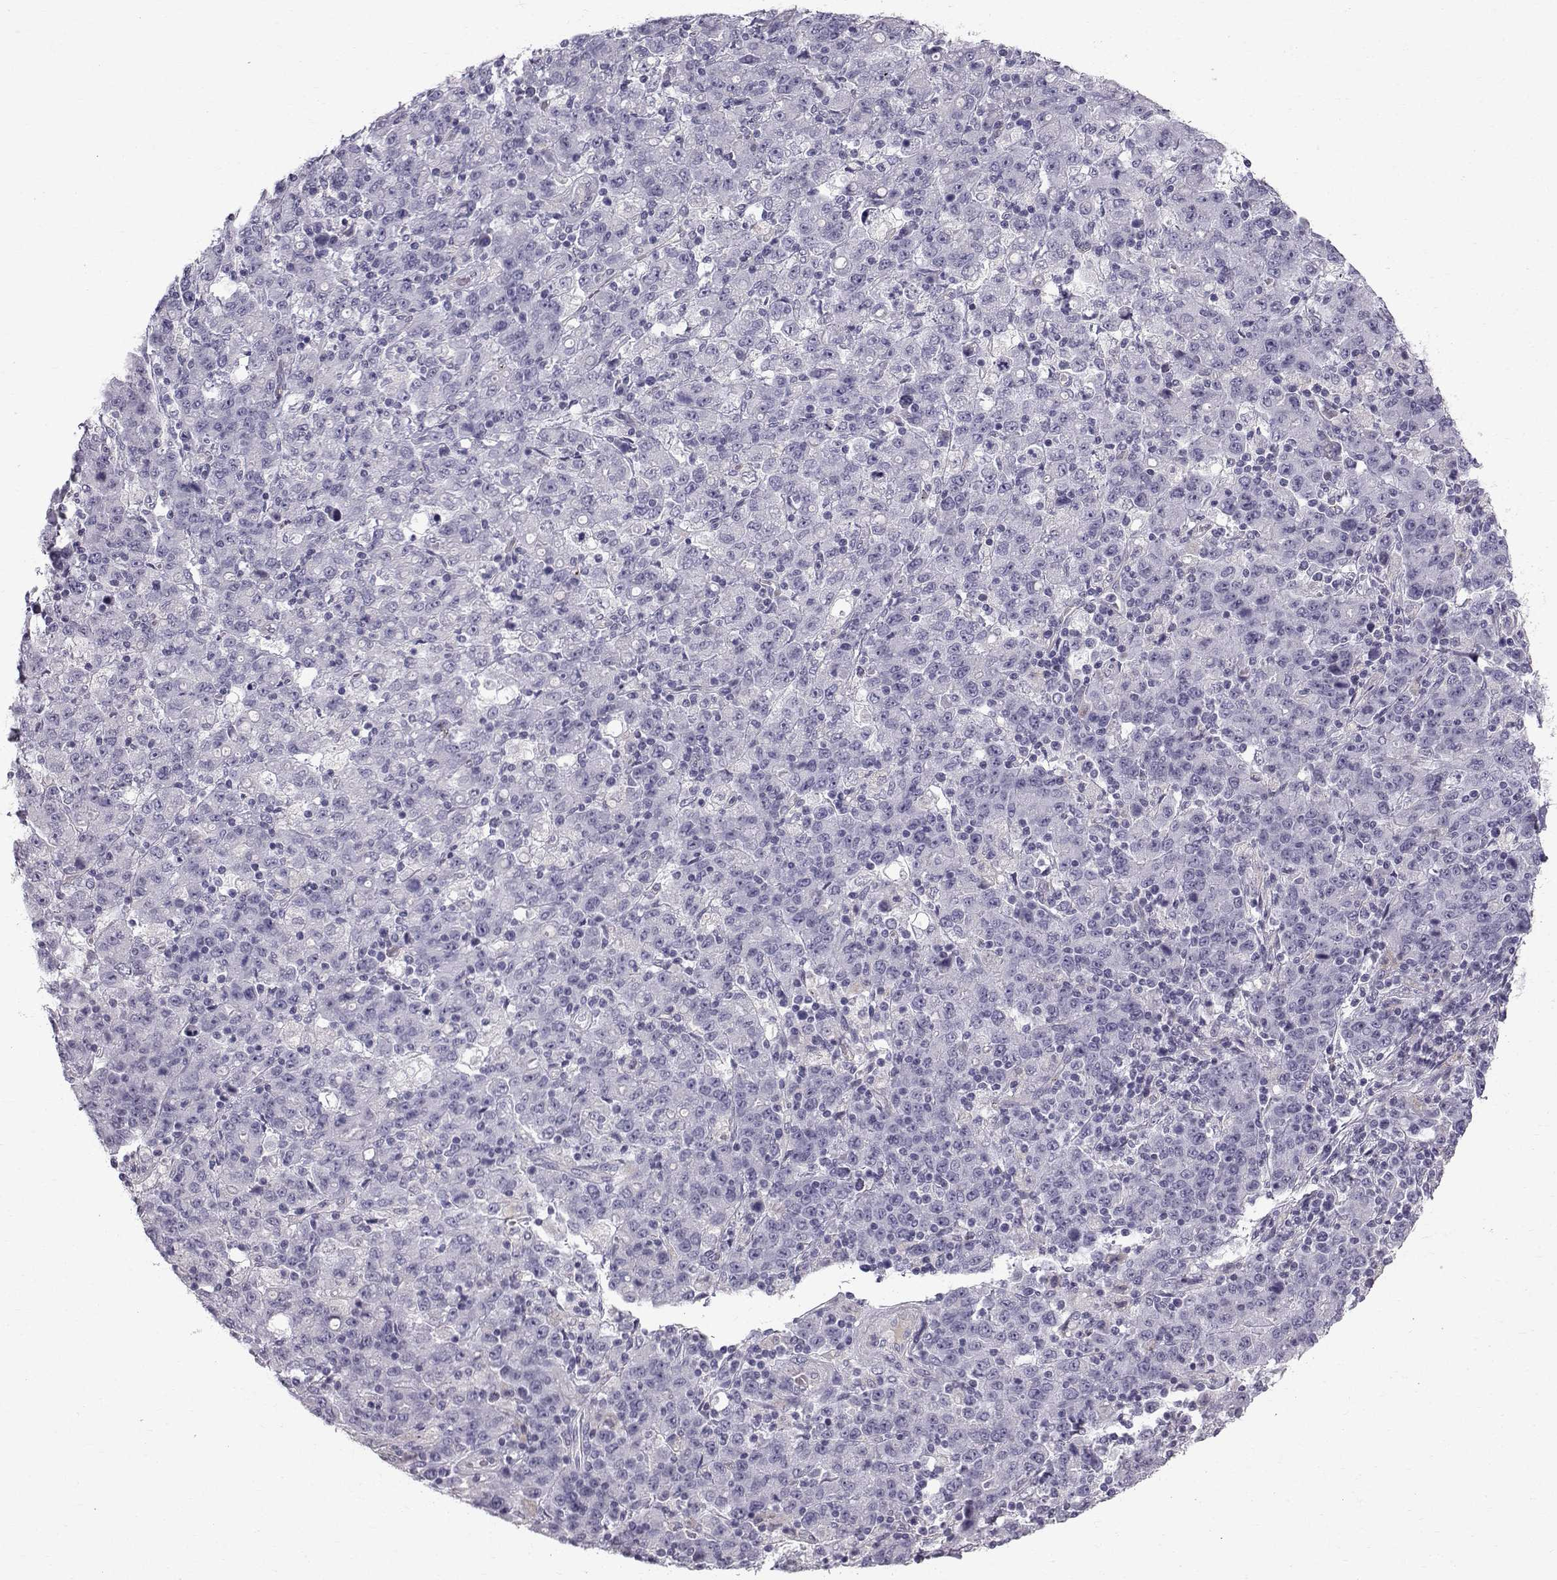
{"staining": {"intensity": "negative", "quantity": "none", "location": "none"}, "tissue": "stomach cancer", "cell_type": "Tumor cells", "image_type": "cancer", "snomed": [{"axis": "morphology", "description": "Adenocarcinoma, NOS"}, {"axis": "topography", "description": "Stomach, upper"}], "caption": "Photomicrograph shows no protein staining in tumor cells of stomach cancer (adenocarcinoma) tissue.", "gene": "CALCR", "patient": {"sex": "male", "age": 69}}